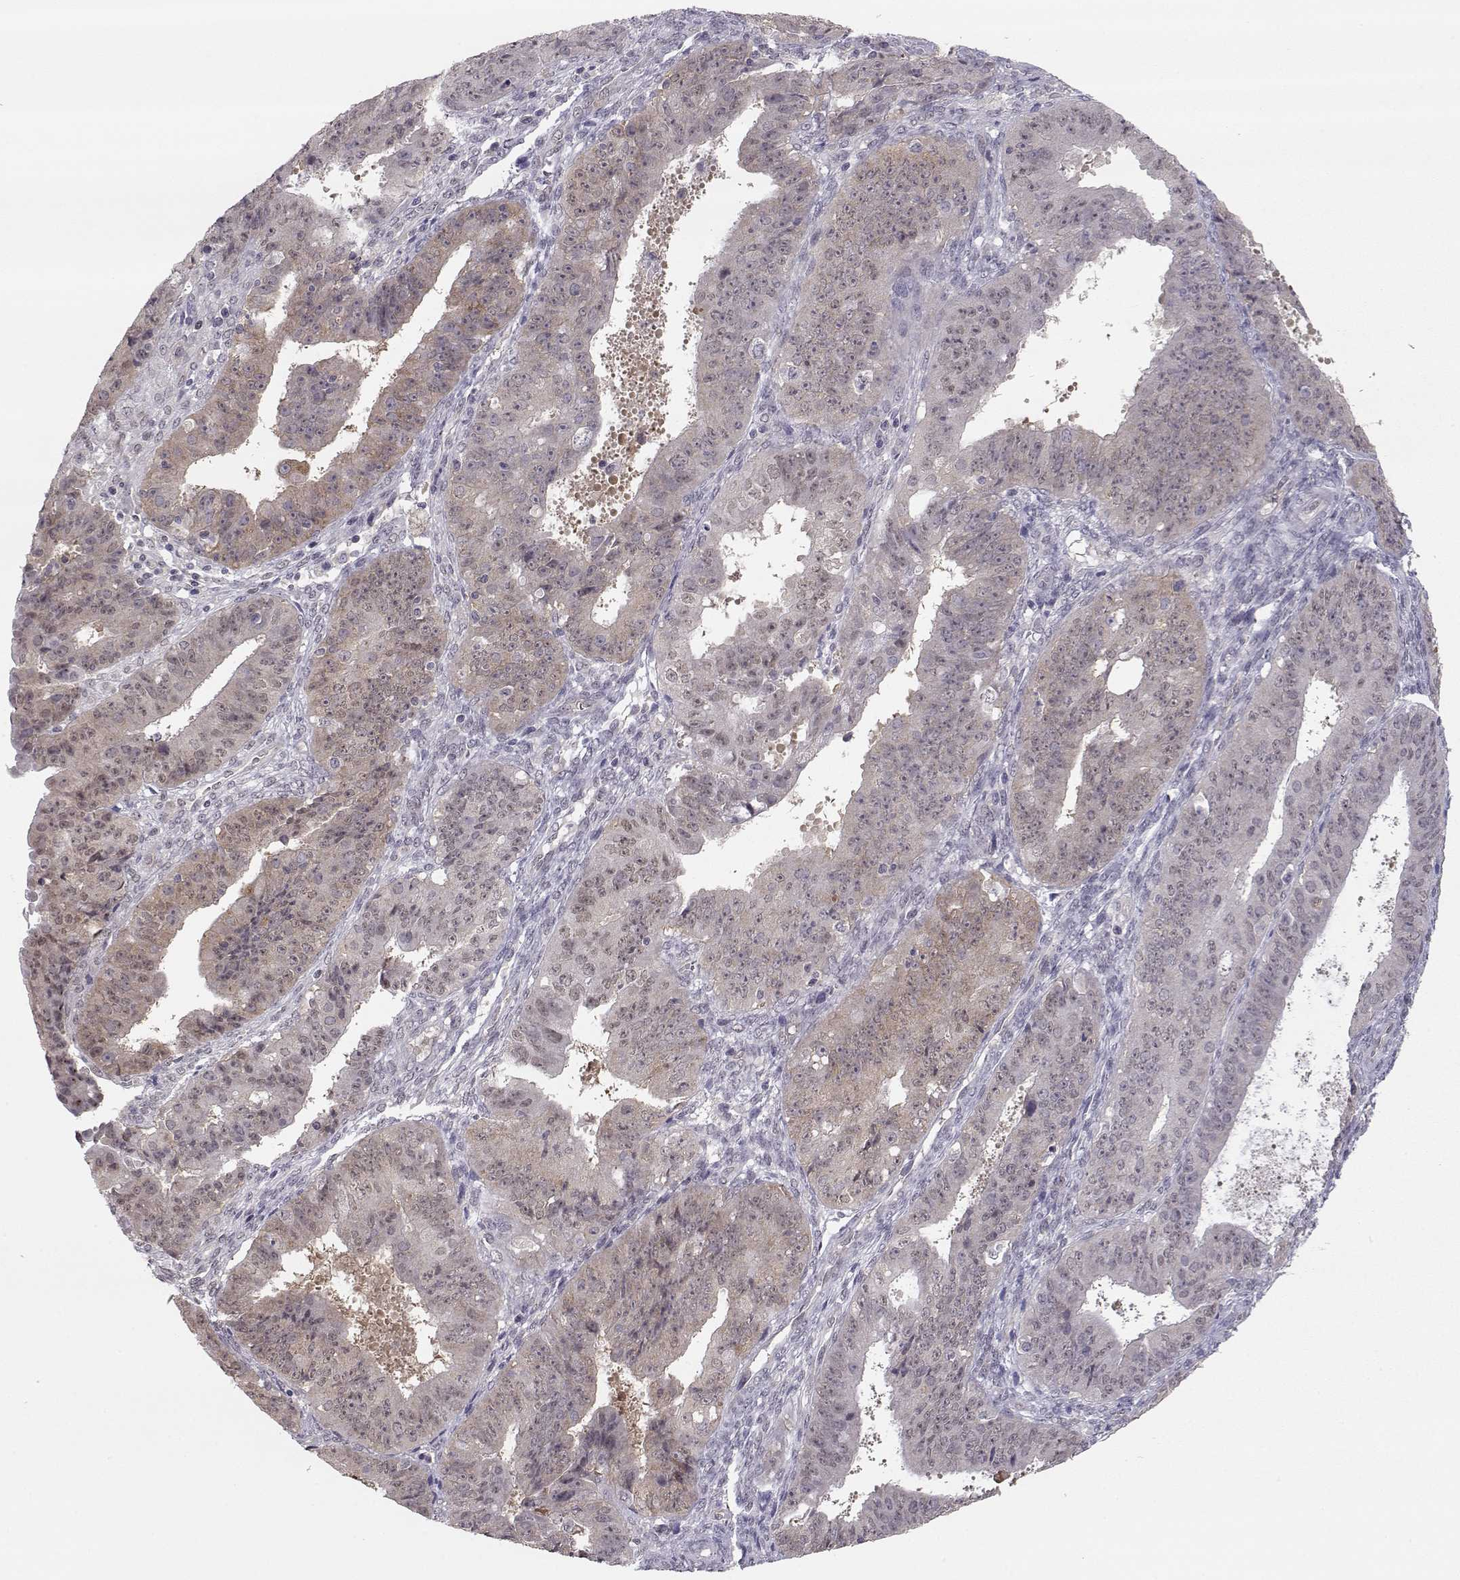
{"staining": {"intensity": "weak", "quantity": "25%-75%", "location": "cytoplasmic/membranous"}, "tissue": "ovarian cancer", "cell_type": "Tumor cells", "image_type": "cancer", "snomed": [{"axis": "morphology", "description": "Carcinoma, endometroid"}, {"axis": "topography", "description": "Ovary"}], "caption": "A brown stain labels weak cytoplasmic/membranous positivity of a protein in endometroid carcinoma (ovarian) tumor cells. The staining is performed using DAB brown chromogen to label protein expression. The nuclei are counter-stained blue using hematoxylin.", "gene": "KIF13B", "patient": {"sex": "female", "age": 42}}